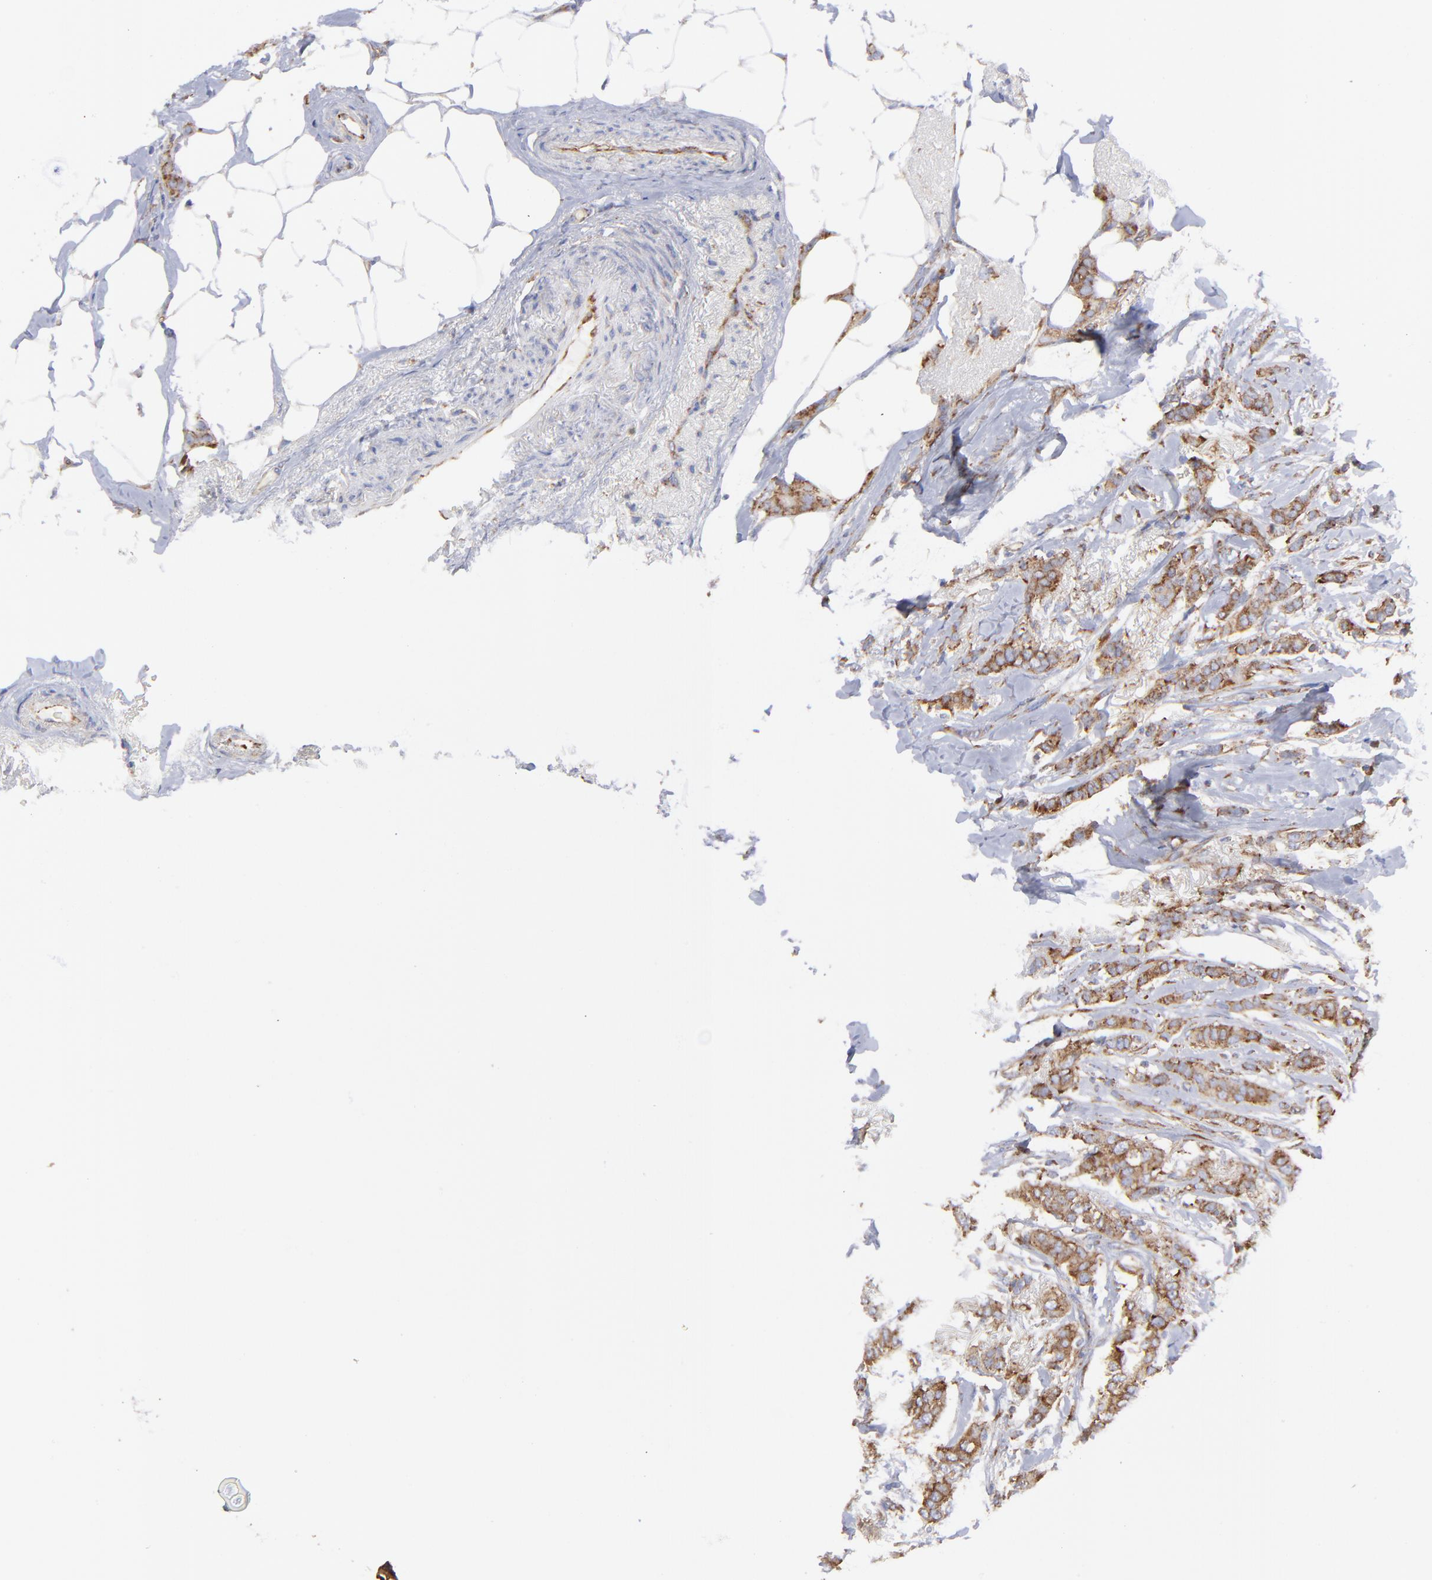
{"staining": {"intensity": "strong", "quantity": ">75%", "location": "cytoplasmic/membranous"}, "tissue": "breast cancer", "cell_type": "Tumor cells", "image_type": "cancer", "snomed": [{"axis": "morphology", "description": "Lobular carcinoma"}, {"axis": "topography", "description": "Breast"}], "caption": "Immunohistochemistry photomicrograph of breast cancer (lobular carcinoma) stained for a protein (brown), which exhibits high levels of strong cytoplasmic/membranous expression in about >75% of tumor cells.", "gene": "EIF2AK2", "patient": {"sex": "female", "age": 55}}